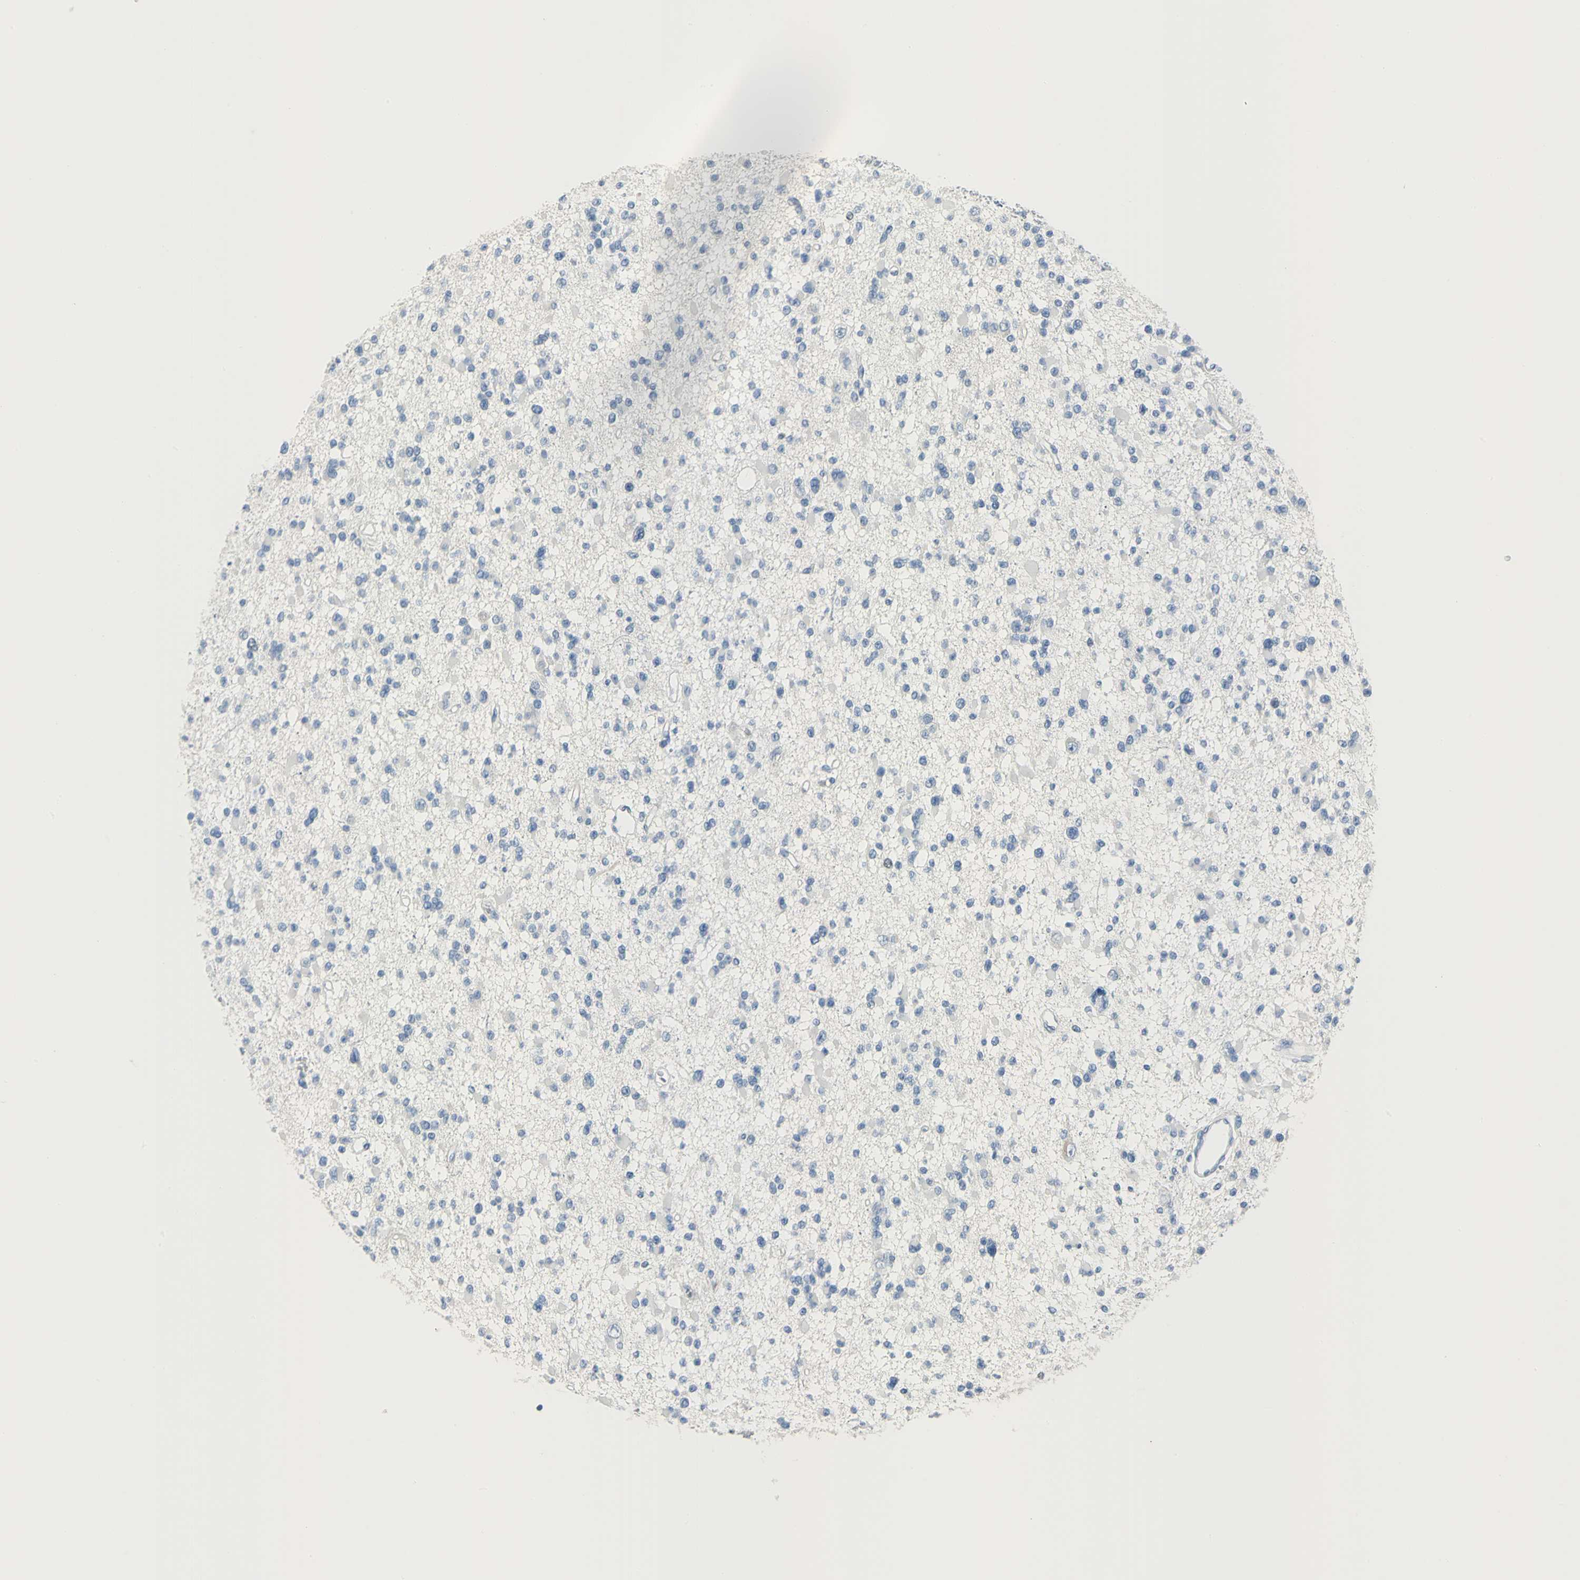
{"staining": {"intensity": "negative", "quantity": "none", "location": "none"}, "tissue": "glioma", "cell_type": "Tumor cells", "image_type": "cancer", "snomed": [{"axis": "morphology", "description": "Glioma, malignant, Low grade"}, {"axis": "topography", "description": "Brain"}], "caption": "DAB (3,3'-diaminobenzidine) immunohistochemical staining of glioma reveals no significant expression in tumor cells.", "gene": "MCM3", "patient": {"sex": "female", "age": 22}}